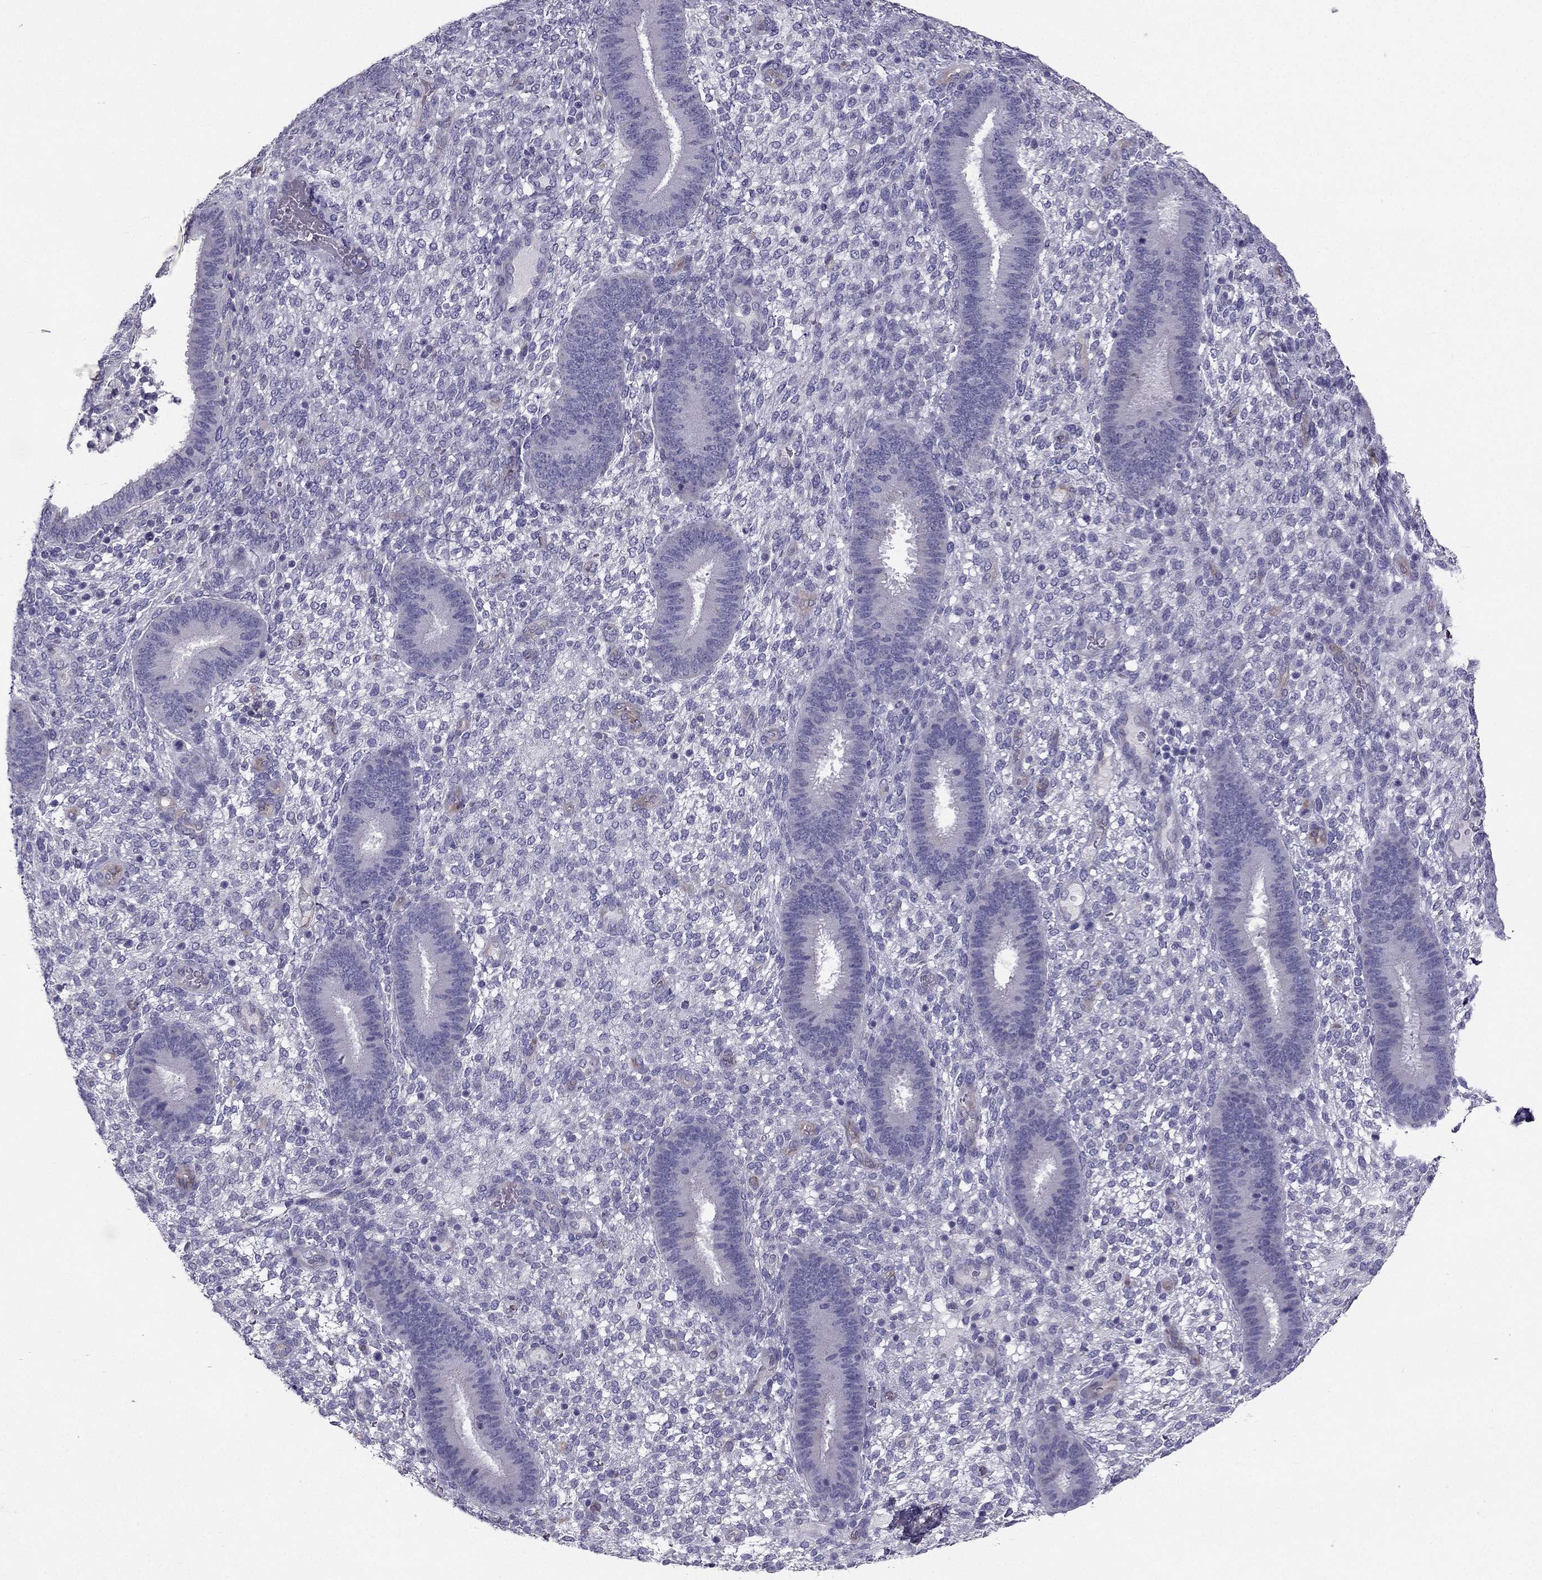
{"staining": {"intensity": "weak", "quantity": "<25%", "location": "cytoplasmic/membranous"}, "tissue": "endometrium", "cell_type": "Cells in endometrial stroma", "image_type": "normal", "snomed": [{"axis": "morphology", "description": "Normal tissue, NOS"}, {"axis": "topography", "description": "Endometrium"}], "caption": "IHC photomicrograph of normal endometrium: endometrium stained with DAB (3,3'-diaminobenzidine) reveals no significant protein staining in cells in endometrial stroma.", "gene": "SYT5", "patient": {"sex": "female", "age": 39}}